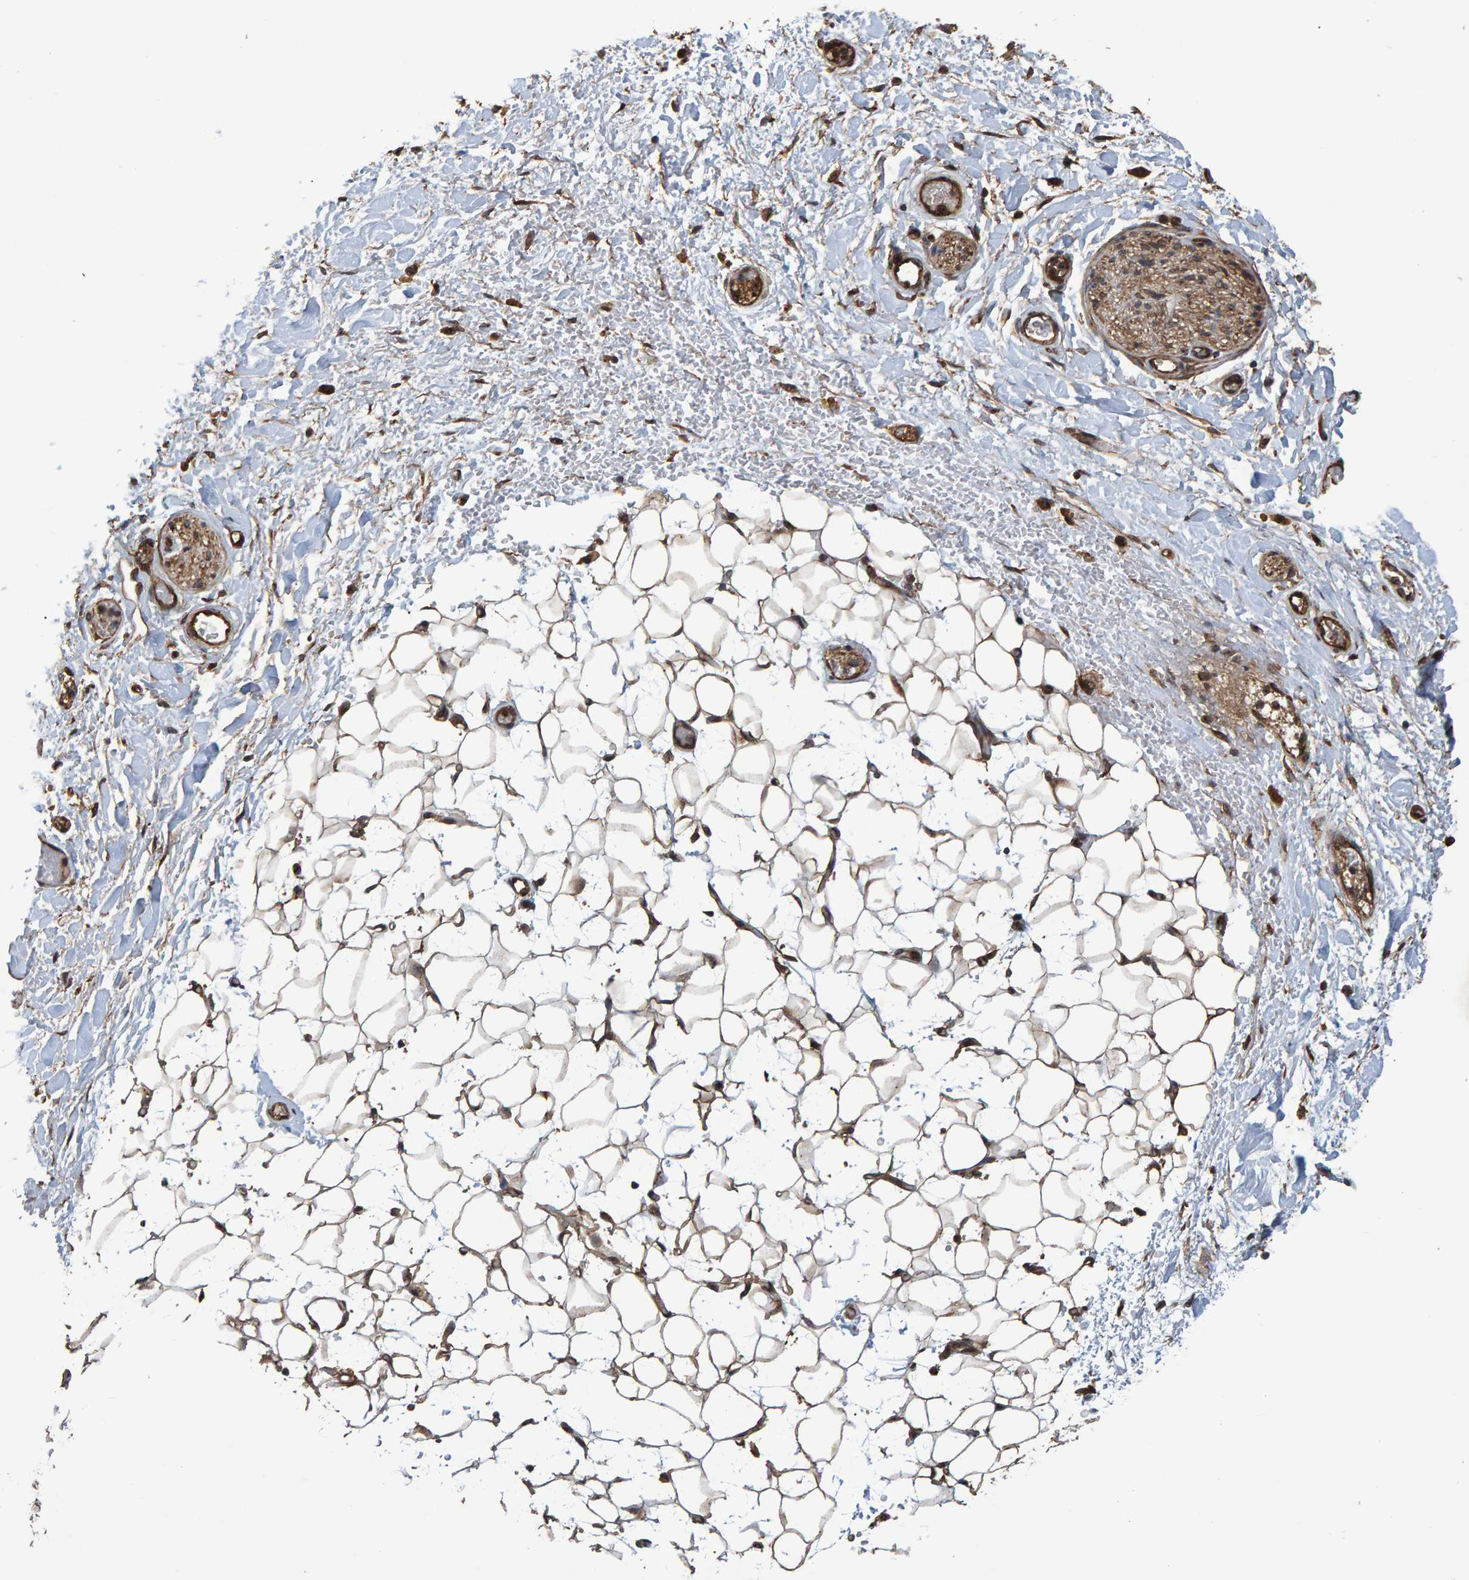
{"staining": {"intensity": "moderate", "quantity": ">75%", "location": "cytoplasmic/membranous"}, "tissue": "adipose tissue", "cell_type": "Adipocytes", "image_type": "normal", "snomed": [{"axis": "morphology", "description": "Normal tissue, NOS"}, {"axis": "topography", "description": "Kidney"}, {"axis": "topography", "description": "Peripheral nerve tissue"}], "caption": "IHC of benign adipose tissue reveals medium levels of moderate cytoplasmic/membranous positivity in approximately >75% of adipocytes. Immunohistochemistry (ihc) stains the protein of interest in brown and the nuclei are stained blue.", "gene": "TRIM68", "patient": {"sex": "male", "age": 7}}